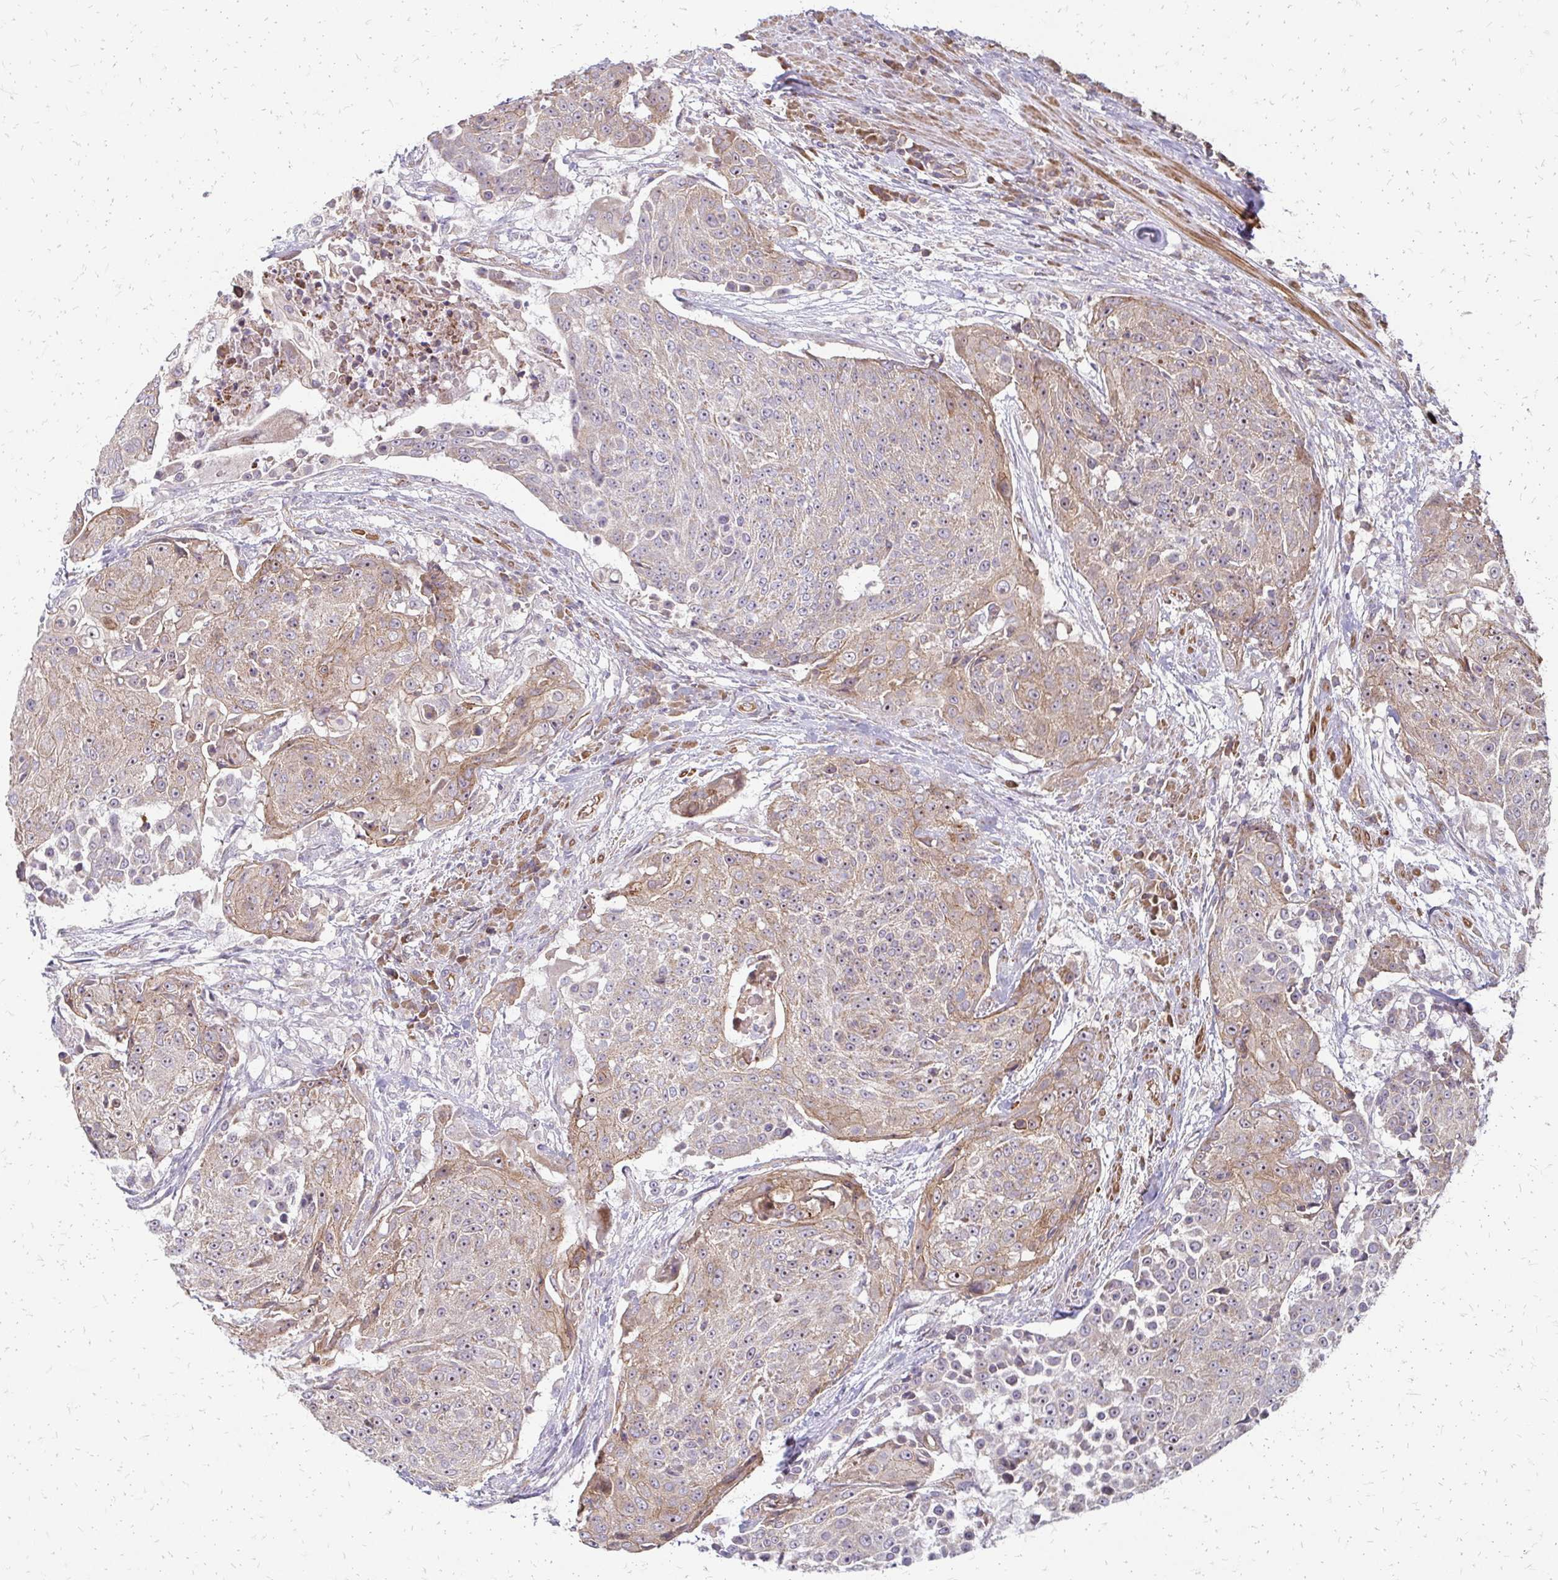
{"staining": {"intensity": "weak", "quantity": "25%-75%", "location": "cytoplasmic/membranous"}, "tissue": "urothelial cancer", "cell_type": "Tumor cells", "image_type": "cancer", "snomed": [{"axis": "morphology", "description": "Urothelial carcinoma, High grade"}, {"axis": "topography", "description": "Urinary bladder"}], "caption": "Immunohistochemical staining of human urothelial cancer exhibits weak cytoplasmic/membranous protein expression in approximately 25%-75% of tumor cells. Immunohistochemistry (ihc) stains the protein of interest in brown and the nuclei are stained blue.", "gene": "ZNF383", "patient": {"sex": "female", "age": 63}}